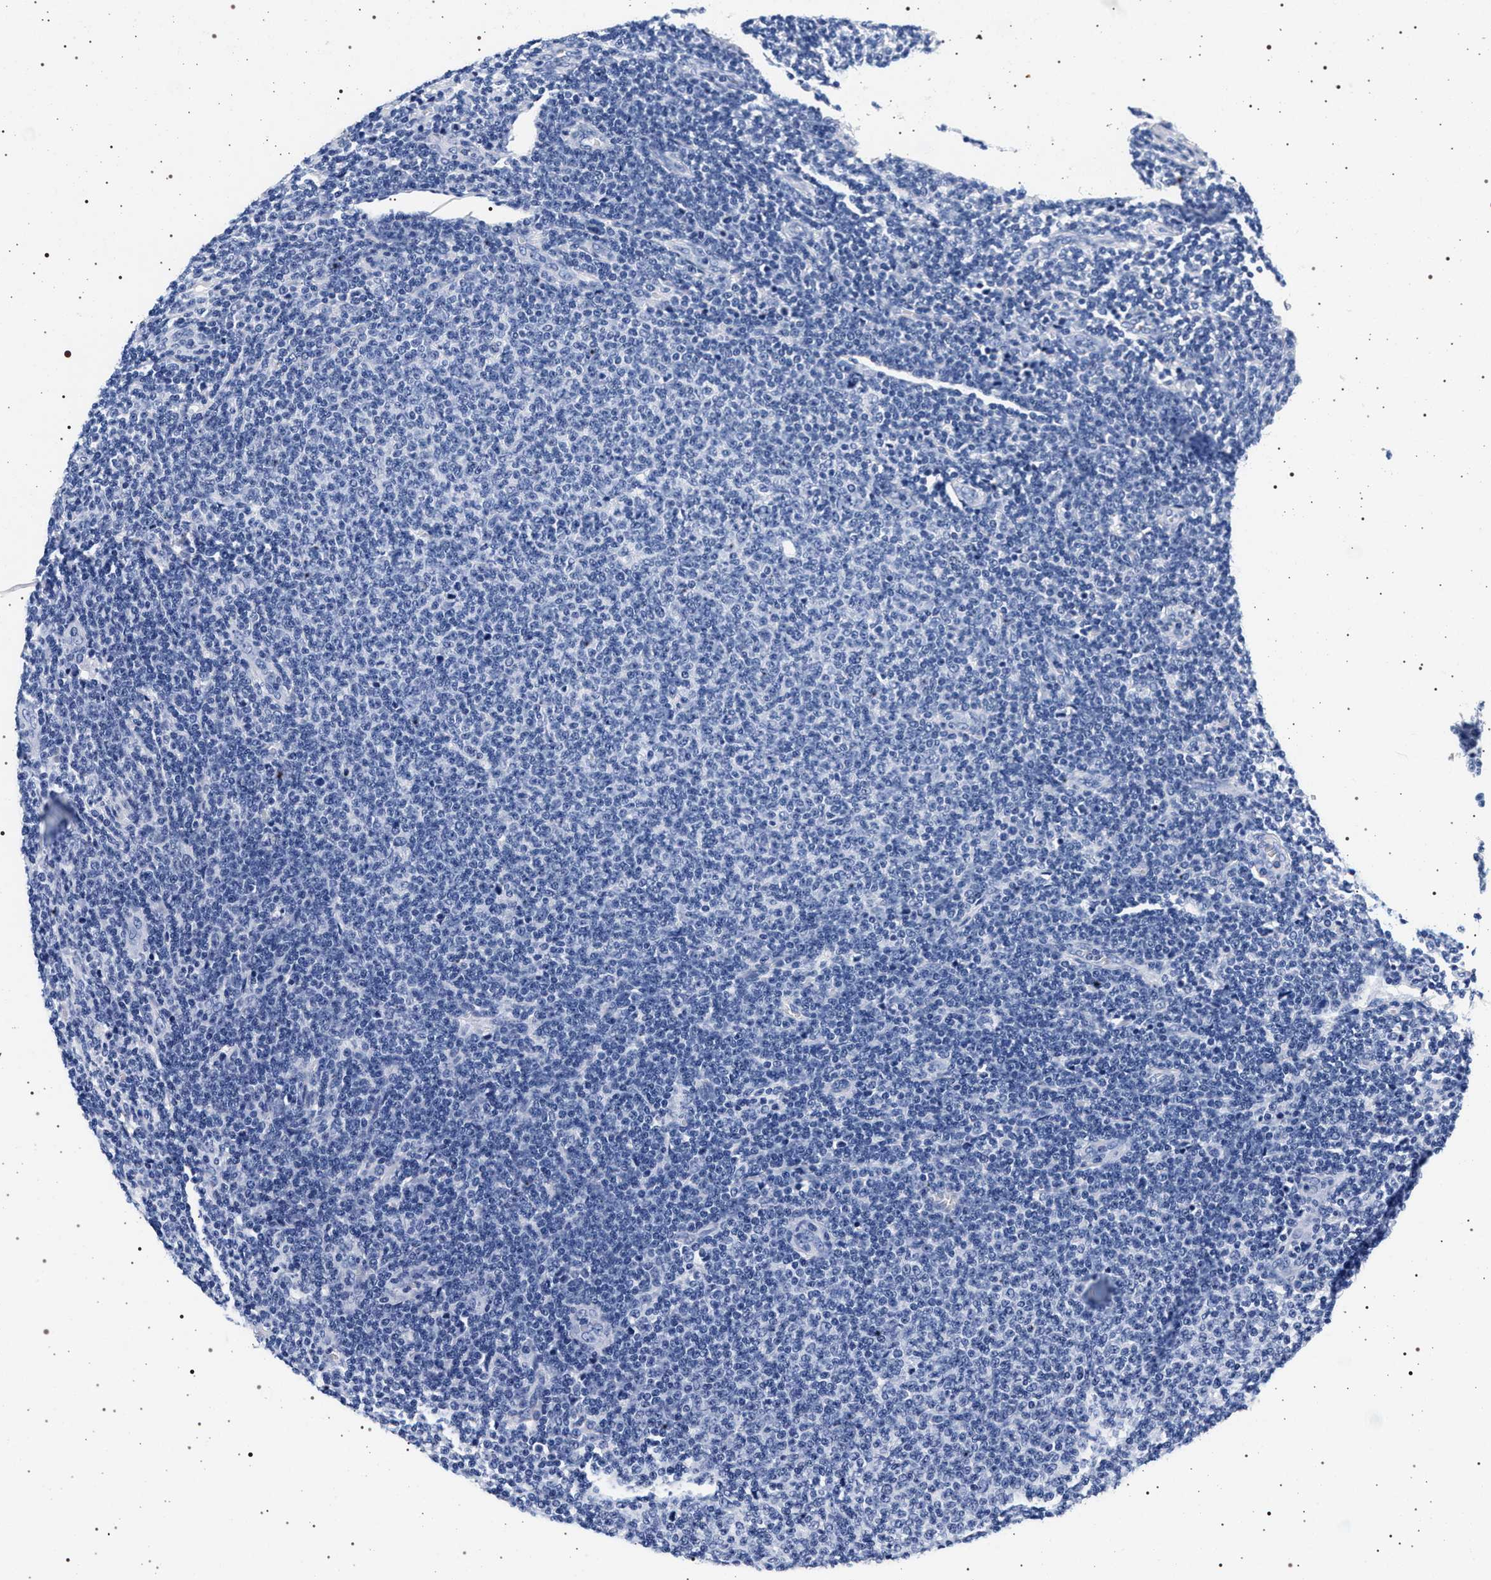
{"staining": {"intensity": "negative", "quantity": "none", "location": "none"}, "tissue": "lymphoma", "cell_type": "Tumor cells", "image_type": "cancer", "snomed": [{"axis": "morphology", "description": "Malignant lymphoma, non-Hodgkin's type, Low grade"}, {"axis": "topography", "description": "Lymph node"}], "caption": "Tumor cells are negative for brown protein staining in lymphoma. (Stains: DAB (3,3'-diaminobenzidine) IHC with hematoxylin counter stain, Microscopy: brightfield microscopy at high magnification).", "gene": "SYN1", "patient": {"sex": "male", "age": 66}}